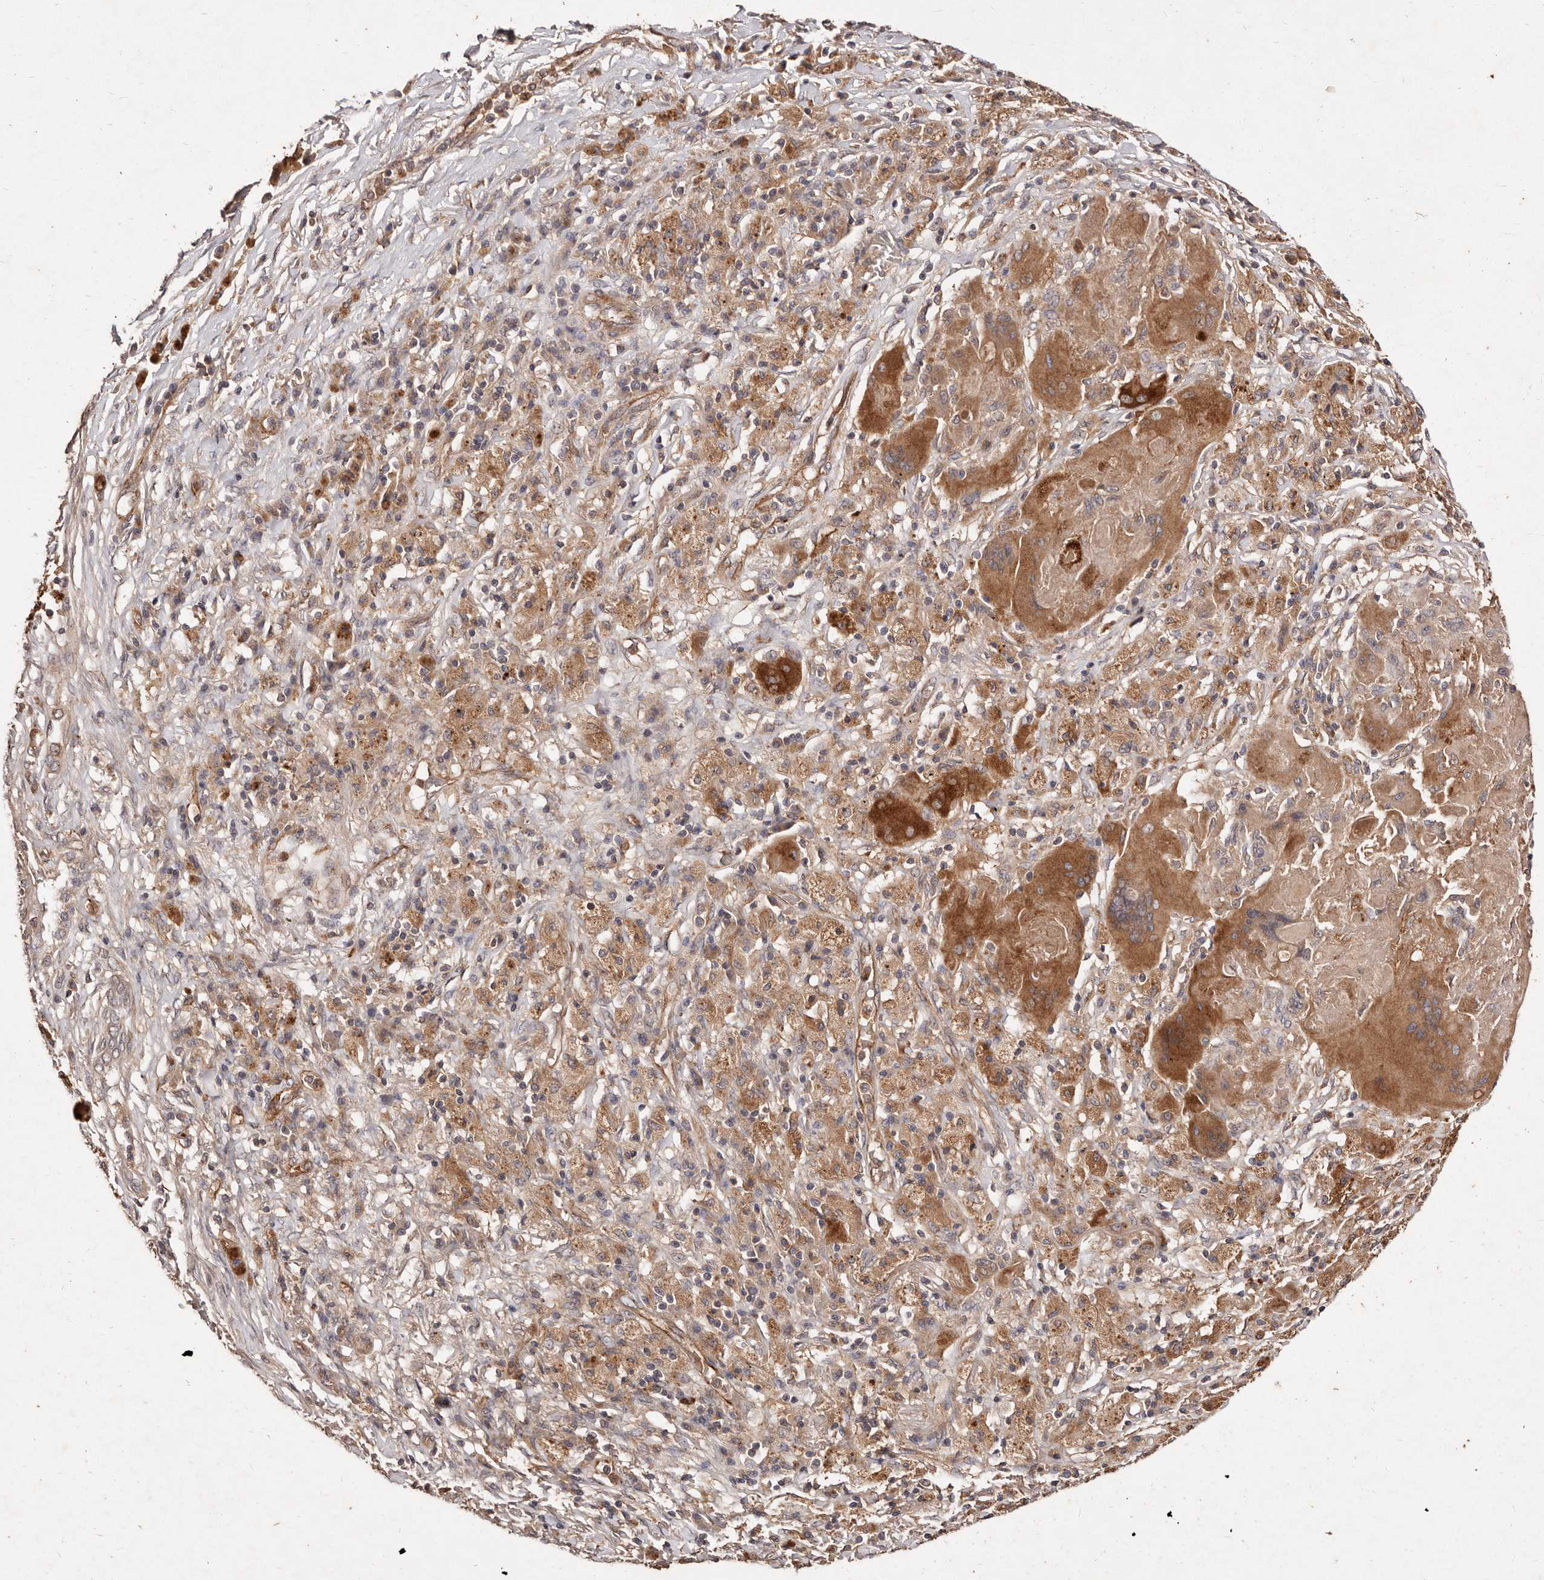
{"staining": {"intensity": "moderate", "quantity": ">75%", "location": "cytoplasmic/membranous"}, "tissue": "lung cancer", "cell_type": "Tumor cells", "image_type": "cancer", "snomed": [{"axis": "morphology", "description": "Squamous cell carcinoma, NOS"}, {"axis": "topography", "description": "Lung"}], "caption": "A brown stain labels moderate cytoplasmic/membranous positivity of a protein in lung cancer (squamous cell carcinoma) tumor cells. The staining was performed using DAB to visualize the protein expression in brown, while the nuclei were stained in blue with hematoxylin (Magnification: 20x).", "gene": "CCL14", "patient": {"sex": "male", "age": 61}}